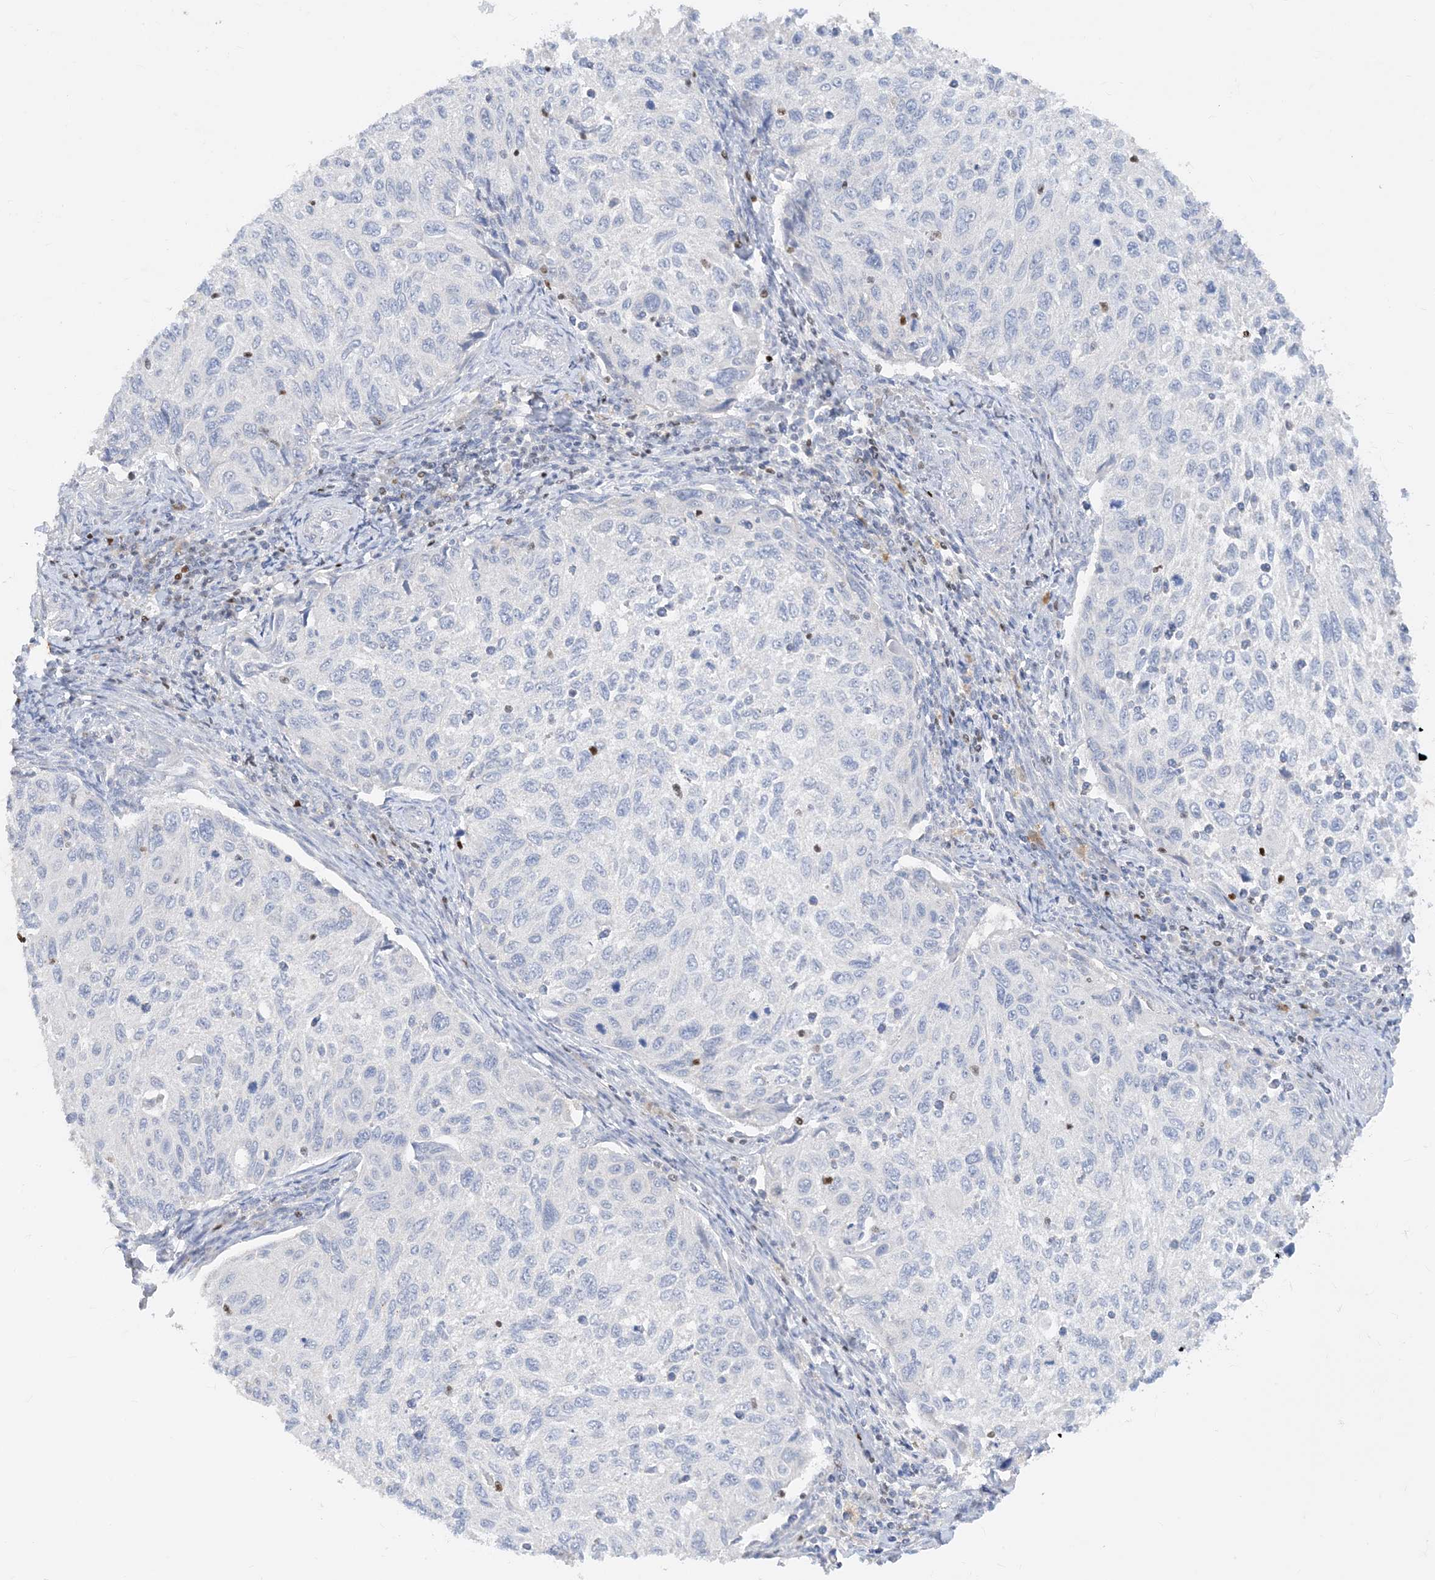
{"staining": {"intensity": "negative", "quantity": "none", "location": "none"}, "tissue": "cervical cancer", "cell_type": "Tumor cells", "image_type": "cancer", "snomed": [{"axis": "morphology", "description": "Squamous cell carcinoma, NOS"}, {"axis": "topography", "description": "Cervix"}], "caption": "This is an immunohistochemistry image of human squamous cell carcinoma (cervical). There is no staining in tumor cells.", "gene": "TBX21", "patient": {"sex": "female", "age": 70}}